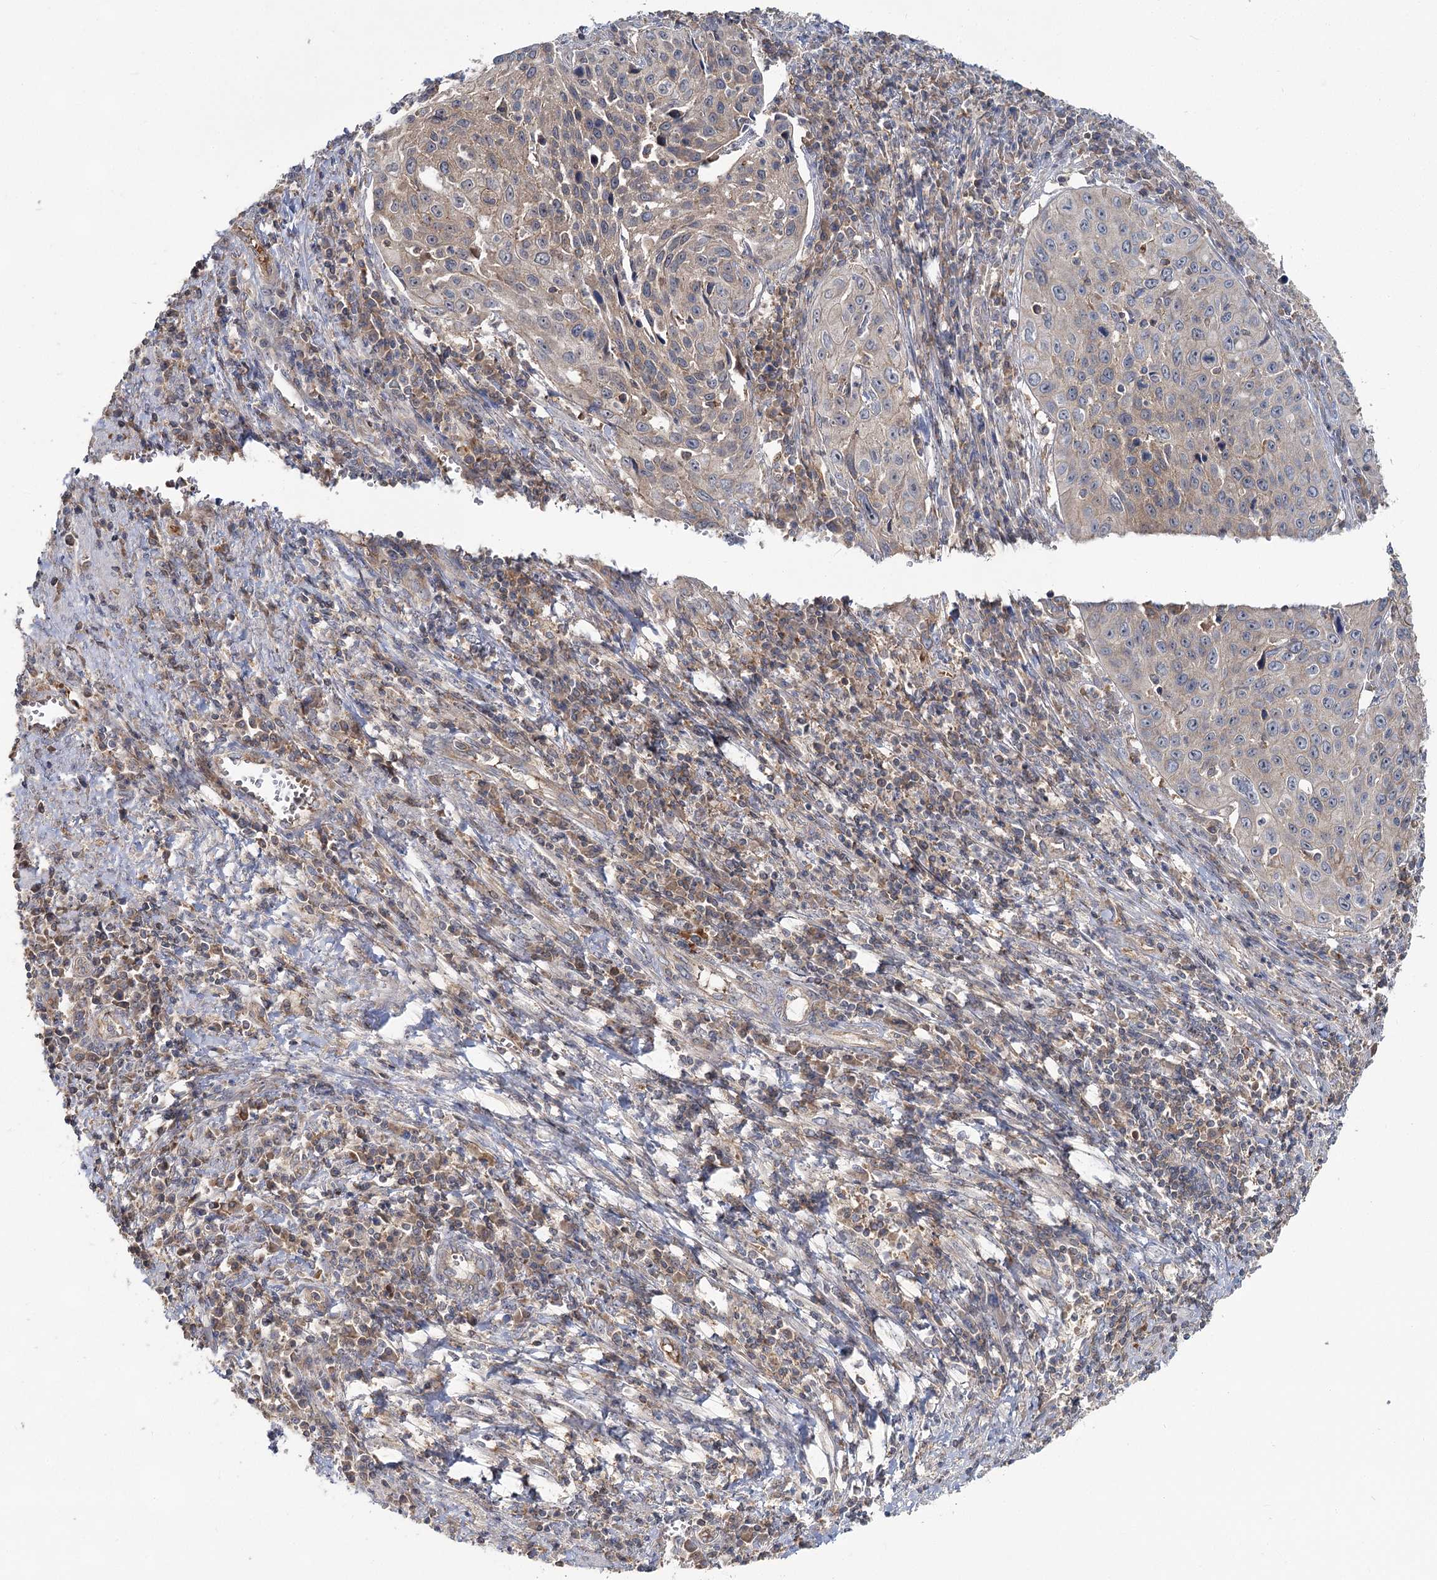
{"staining": {"intensity": "moderate", "quantity": "<25%", "location": "cytoplasmic/membranous"}, "tissue": "cervical cancer", "cell_type": "Tumor cells", "image_type": "cancer", "snomed": [{"axis": "morphology", "description": "Squamous cell carcinoma, NOS"}, {"axis": "topography", "description": "Cervix"}], "caption": "Immunohistochemistry (IHC) staining of cervical squamous cell carcinoma, which shows low levels of moderate cytoplasmic/membranous expression in approximately <25% of tumor cells indicating moderate cytoplasmic/membranous protein staining. The staining was performed using DAB (3,3'-diaminobenzidine) (brown) for protein detection and nuclei were counterstained in hematoxylin (blue).", "gene": "PCBD2", "patient": {"sex": "female", "age": 32}}